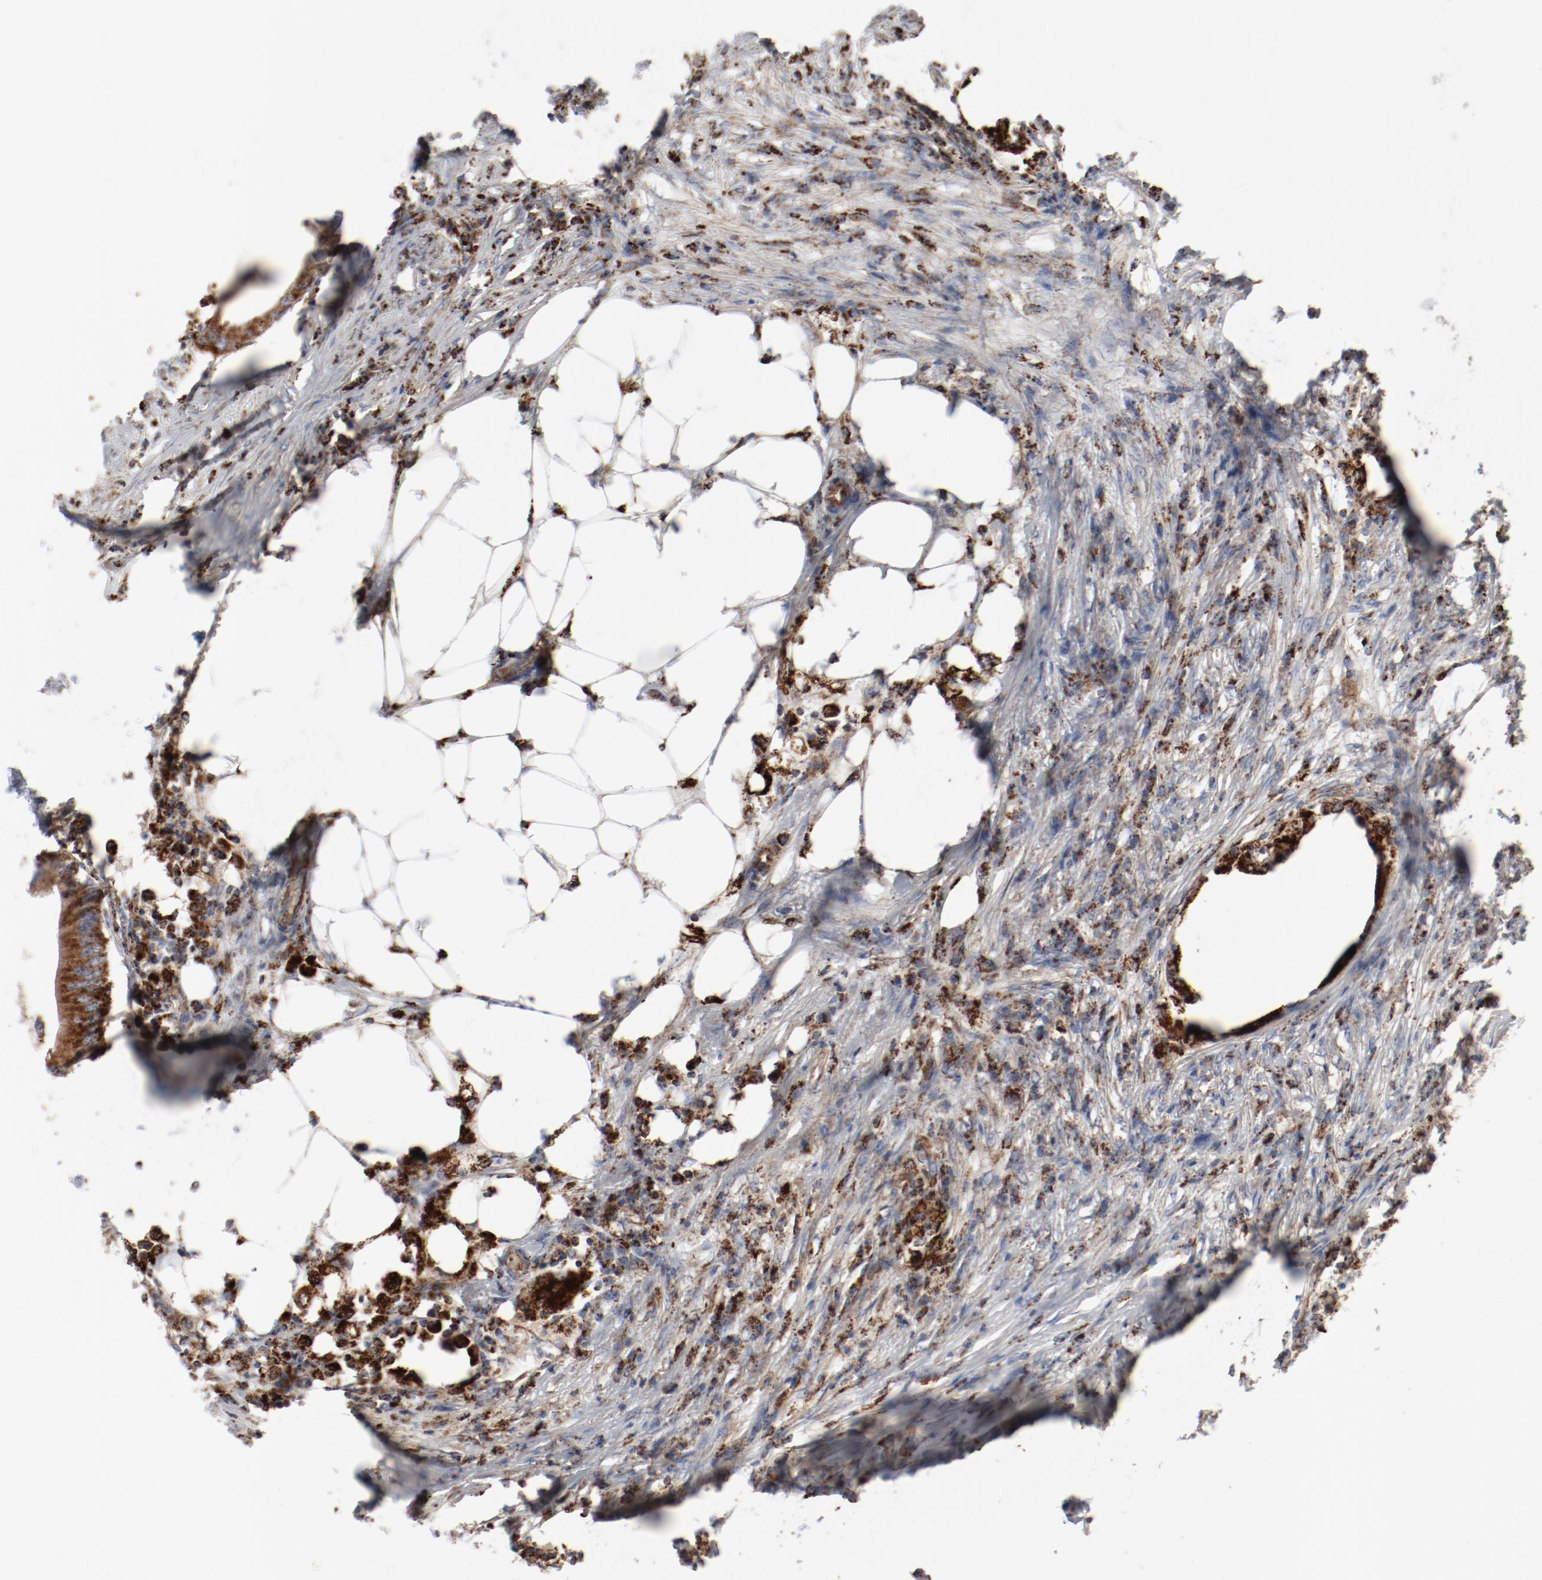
{"staining": {"intensity": "moderate", "quantity": ">75%", "location": "cytoplasmic/membranous"}, "tissue": "colorectal cancer", "cell_type": "Tumor cells", "image_type": "cancer", "snomed": [{"axis": "morphology", "description": "Adenocarcinoma, NOS"}, {"axis": "topography", "description": "Colon"}], "caption": "Moderate cytoplasmic/membranous staining for a protein is identified in about >75% of tumor cells of adenocarcinoma (colorectal) using immunohistochemistry.", "gene": "SETD3", "patient": {"sex": "male", "age": 71}}